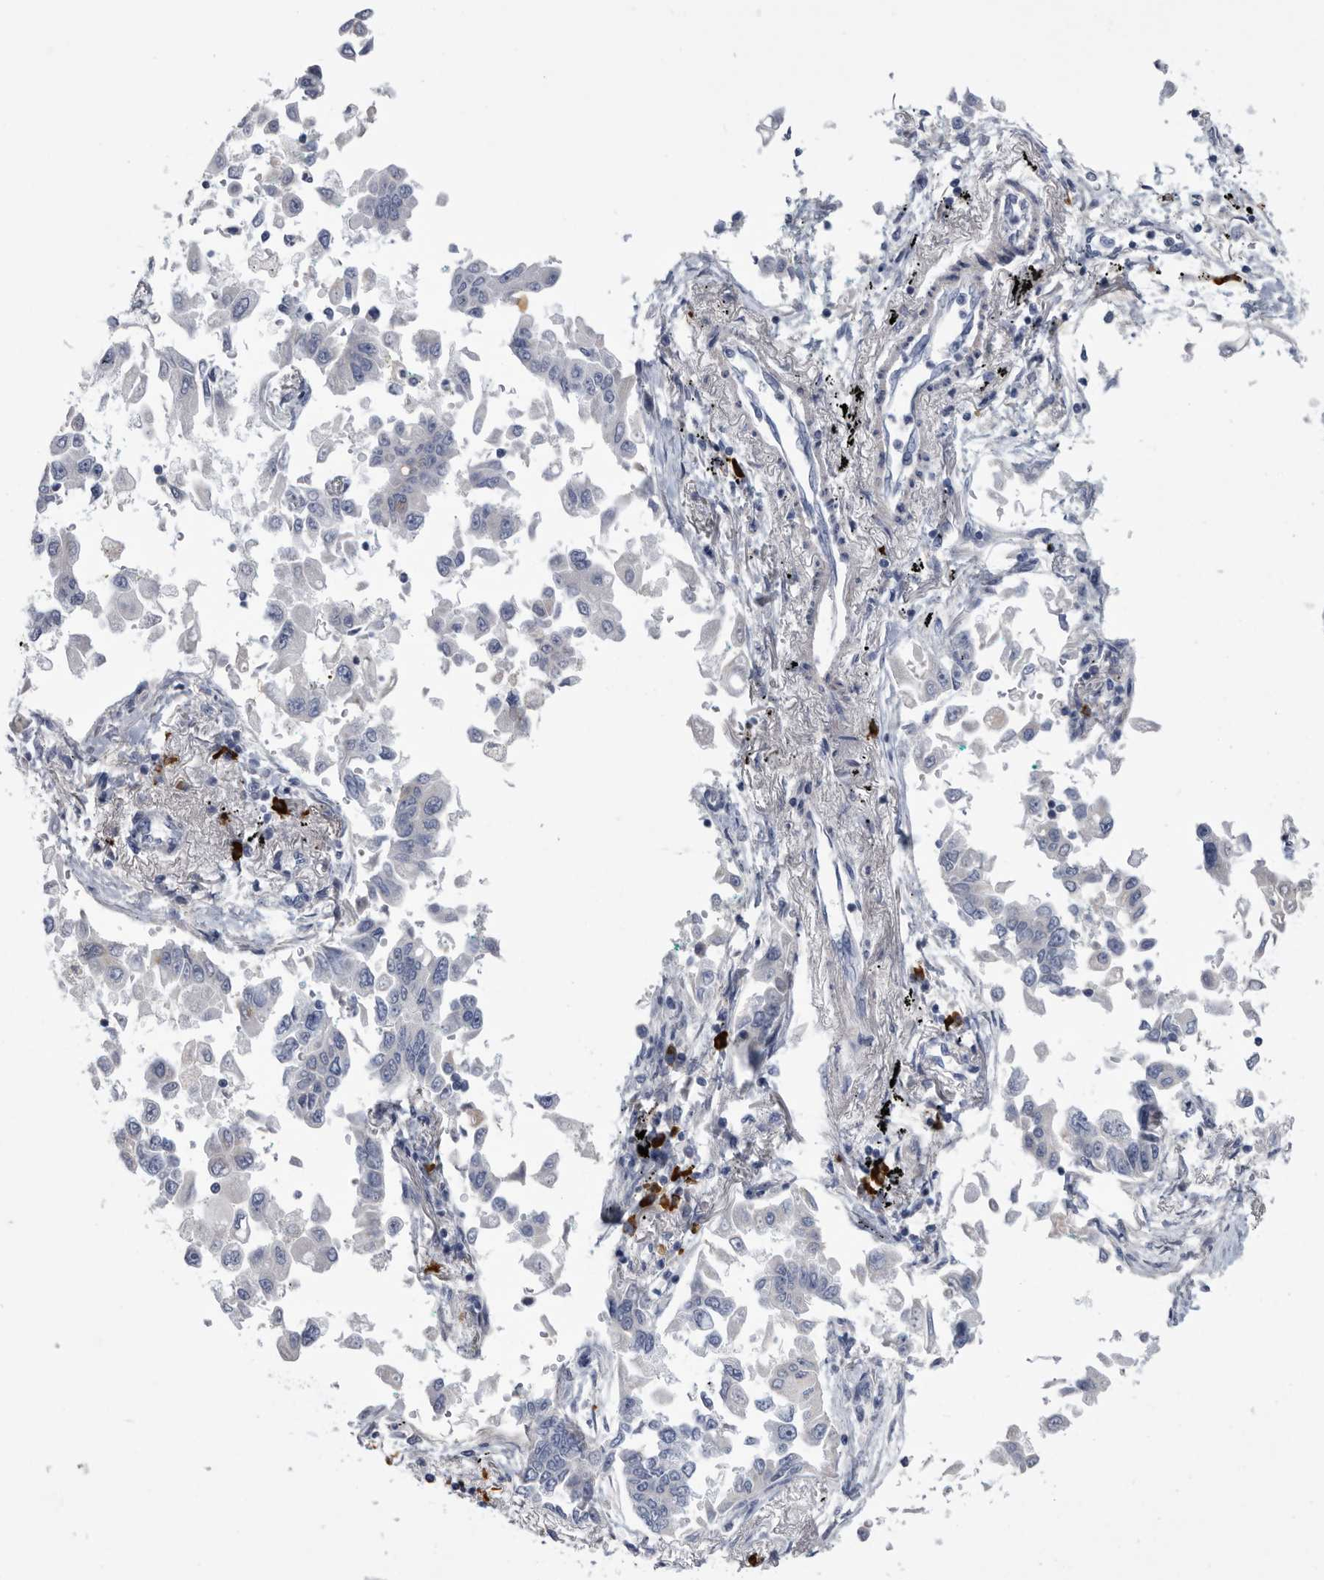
{"staining": {"intensity": "negative", "quantity": "none", "location": "none"}, "tissue": "lung cancer", "cell_type": "Tumor cells", "image_type": "cancer", "snomed": [{"axis": "morphology", "description": "Adenocarcinoma, NOS"}, {"axis": "topography", "description": "Lung"}], "caption": "An image of lung cancer stained for a protein exhibits no brown staining in tumor cells.", "gene": "BTBD6", "patient": {"sex": "female", "age": 67}}